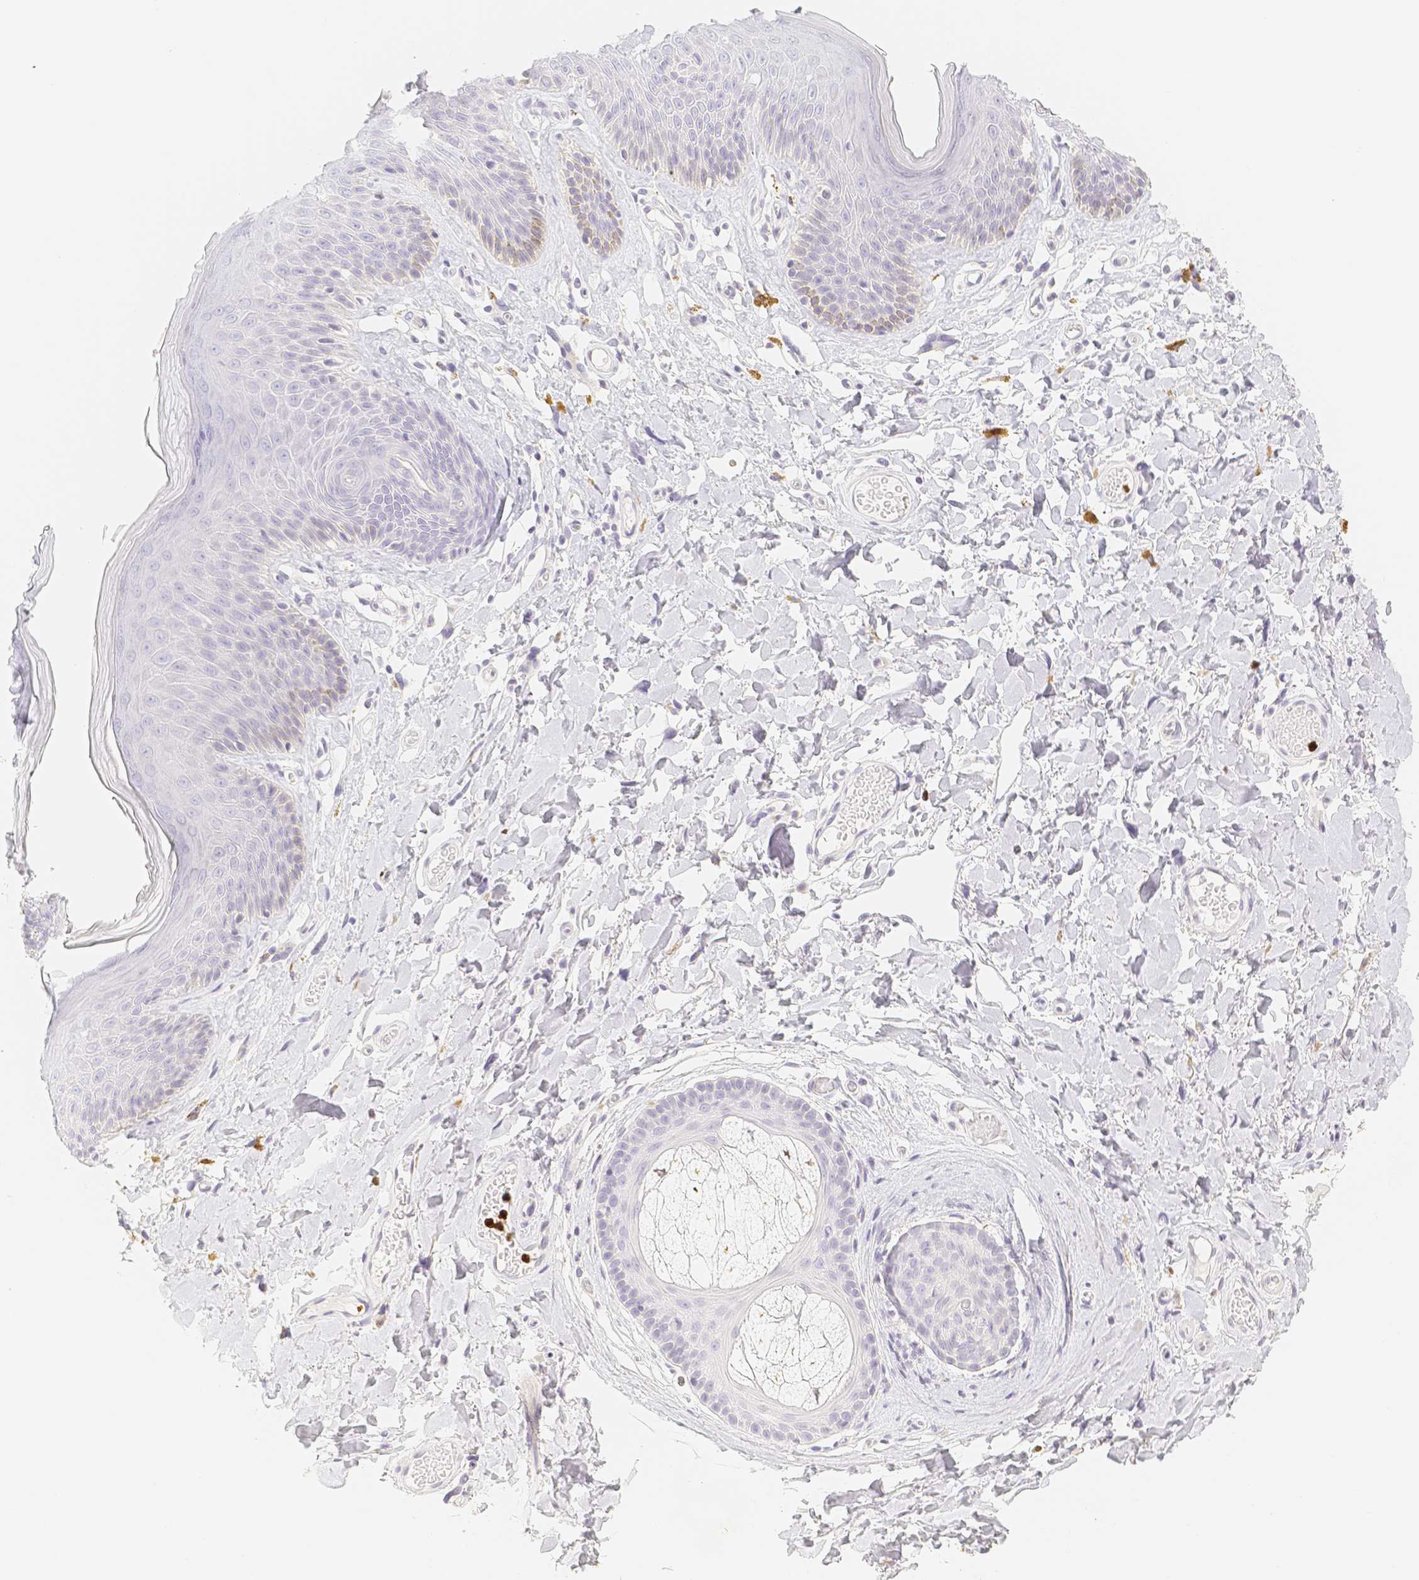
{"staining": {"intensity": "moderate", "quantity": "<25%", "location": "cytoplasmic/membranous"}, "tissue": "skin", "cell_type": "Epidermal cells", "image_type": "normal", "snomed": [{"axis": "morphology", "description": "Normal tissue, NOS"}, {"axis": "topography", "description": "Vulva"}], "caption": "Protein expression by IHC exhibits moderate cytoplasmic/membranous positivity in approximately <25% of epidermal cells in normal skin.", "gene": "PADI4", "patient": {"sex": "female", "age": 73}}